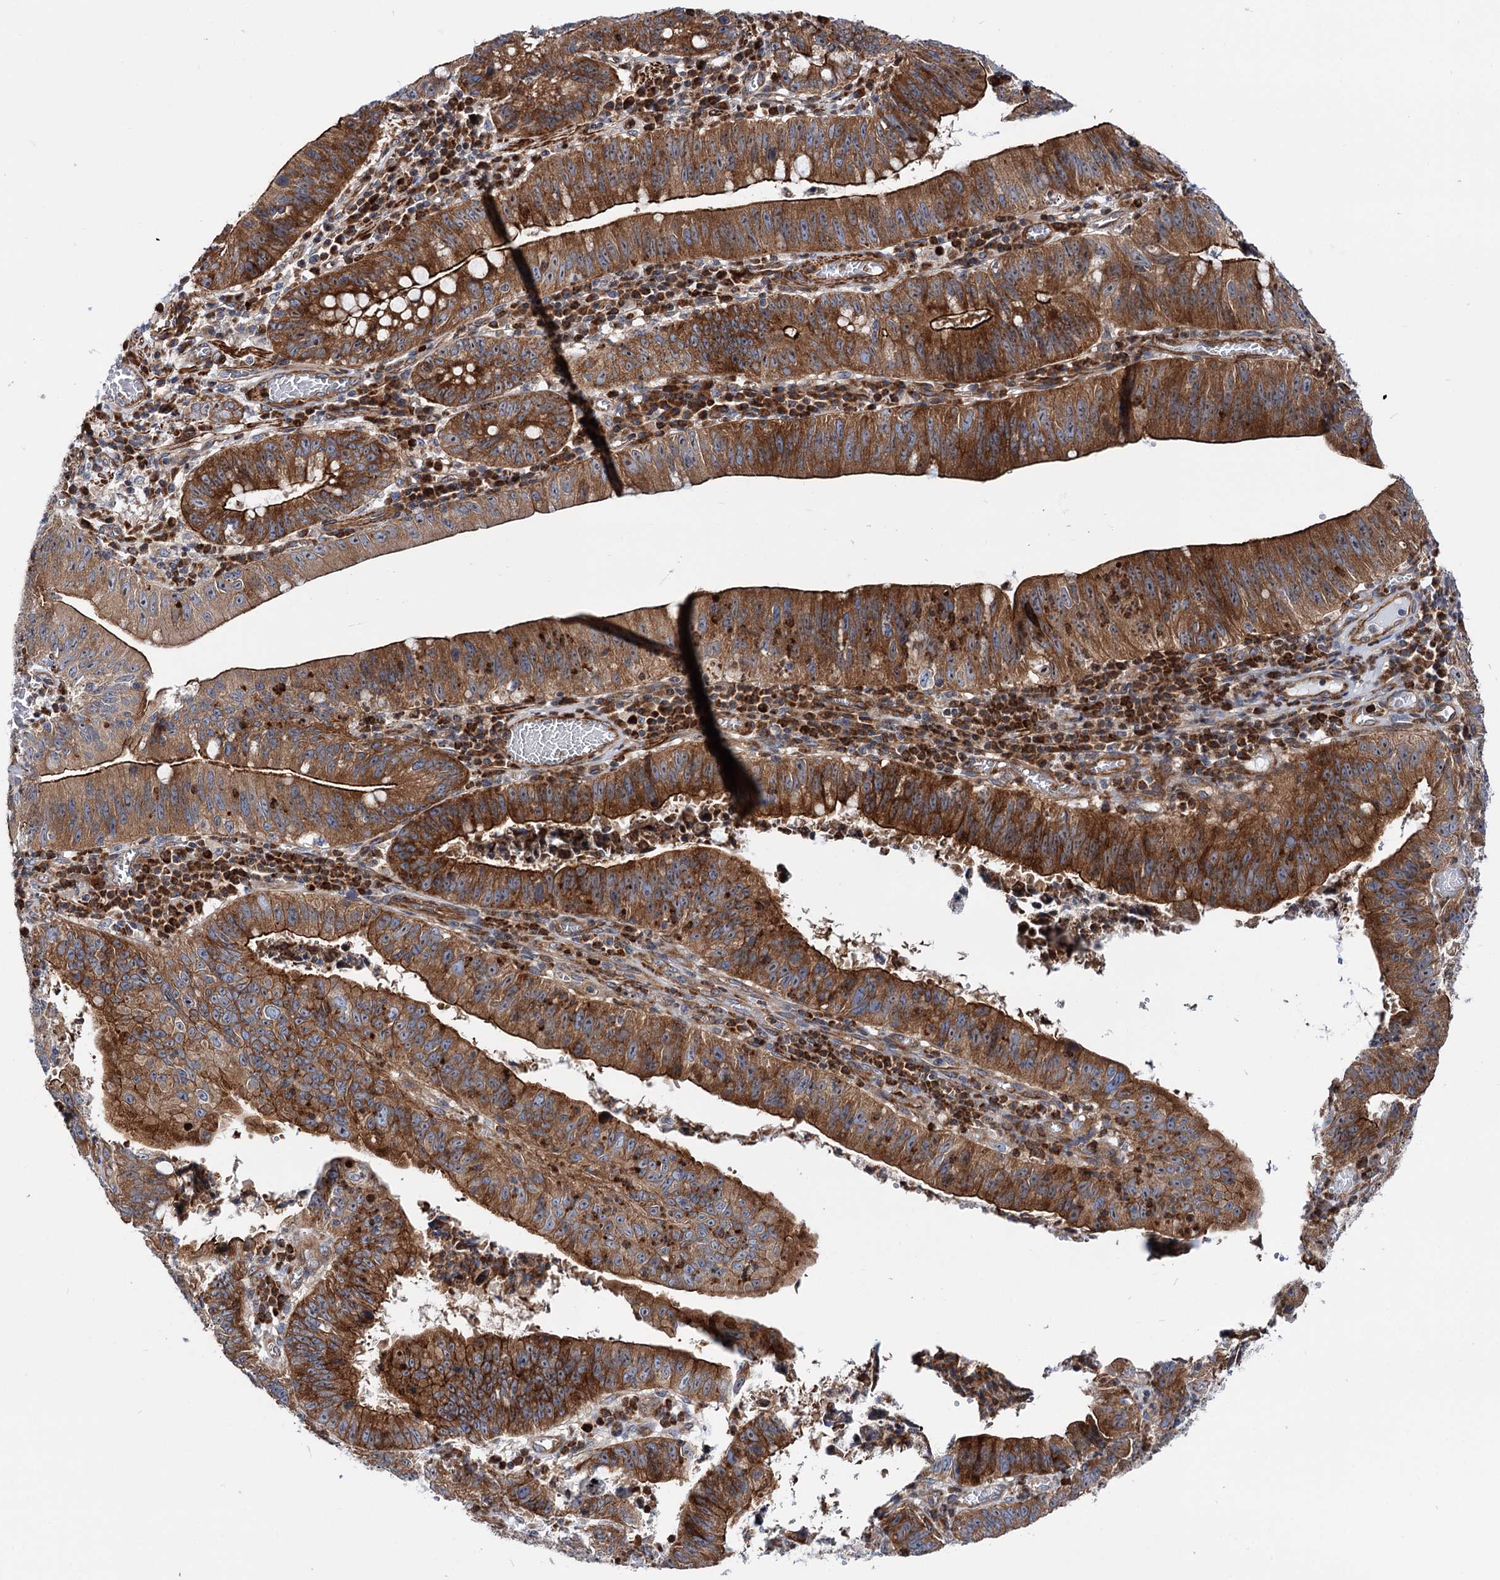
{"staining": {"intensity": "strong", "quantity": ">75%", "location": "cytoplasmic/membranous"}, "tissue": "stomach cancer", "cell_type": "Tumor cells", "image_type": "cancer", "snomed": [{"axis": "morphology", "description": "Adenocarcinoma, NOS"}, {"axis": "topography", "description": "Stomach"}], "caption": "IHC staining of stomach adenocarcinoma, which shows high levels of strong cytoplasmic/membranous expression in approximately >75% of tumor cells indicating strong cytoplasmic/membranous protein positivity. The staining was performed using DAB (brown) for protein detection and nuclei were counterstained in hematoxylin (blue).", "gene": "THAP9", "patient": {"sex": "male", "age": 59}}